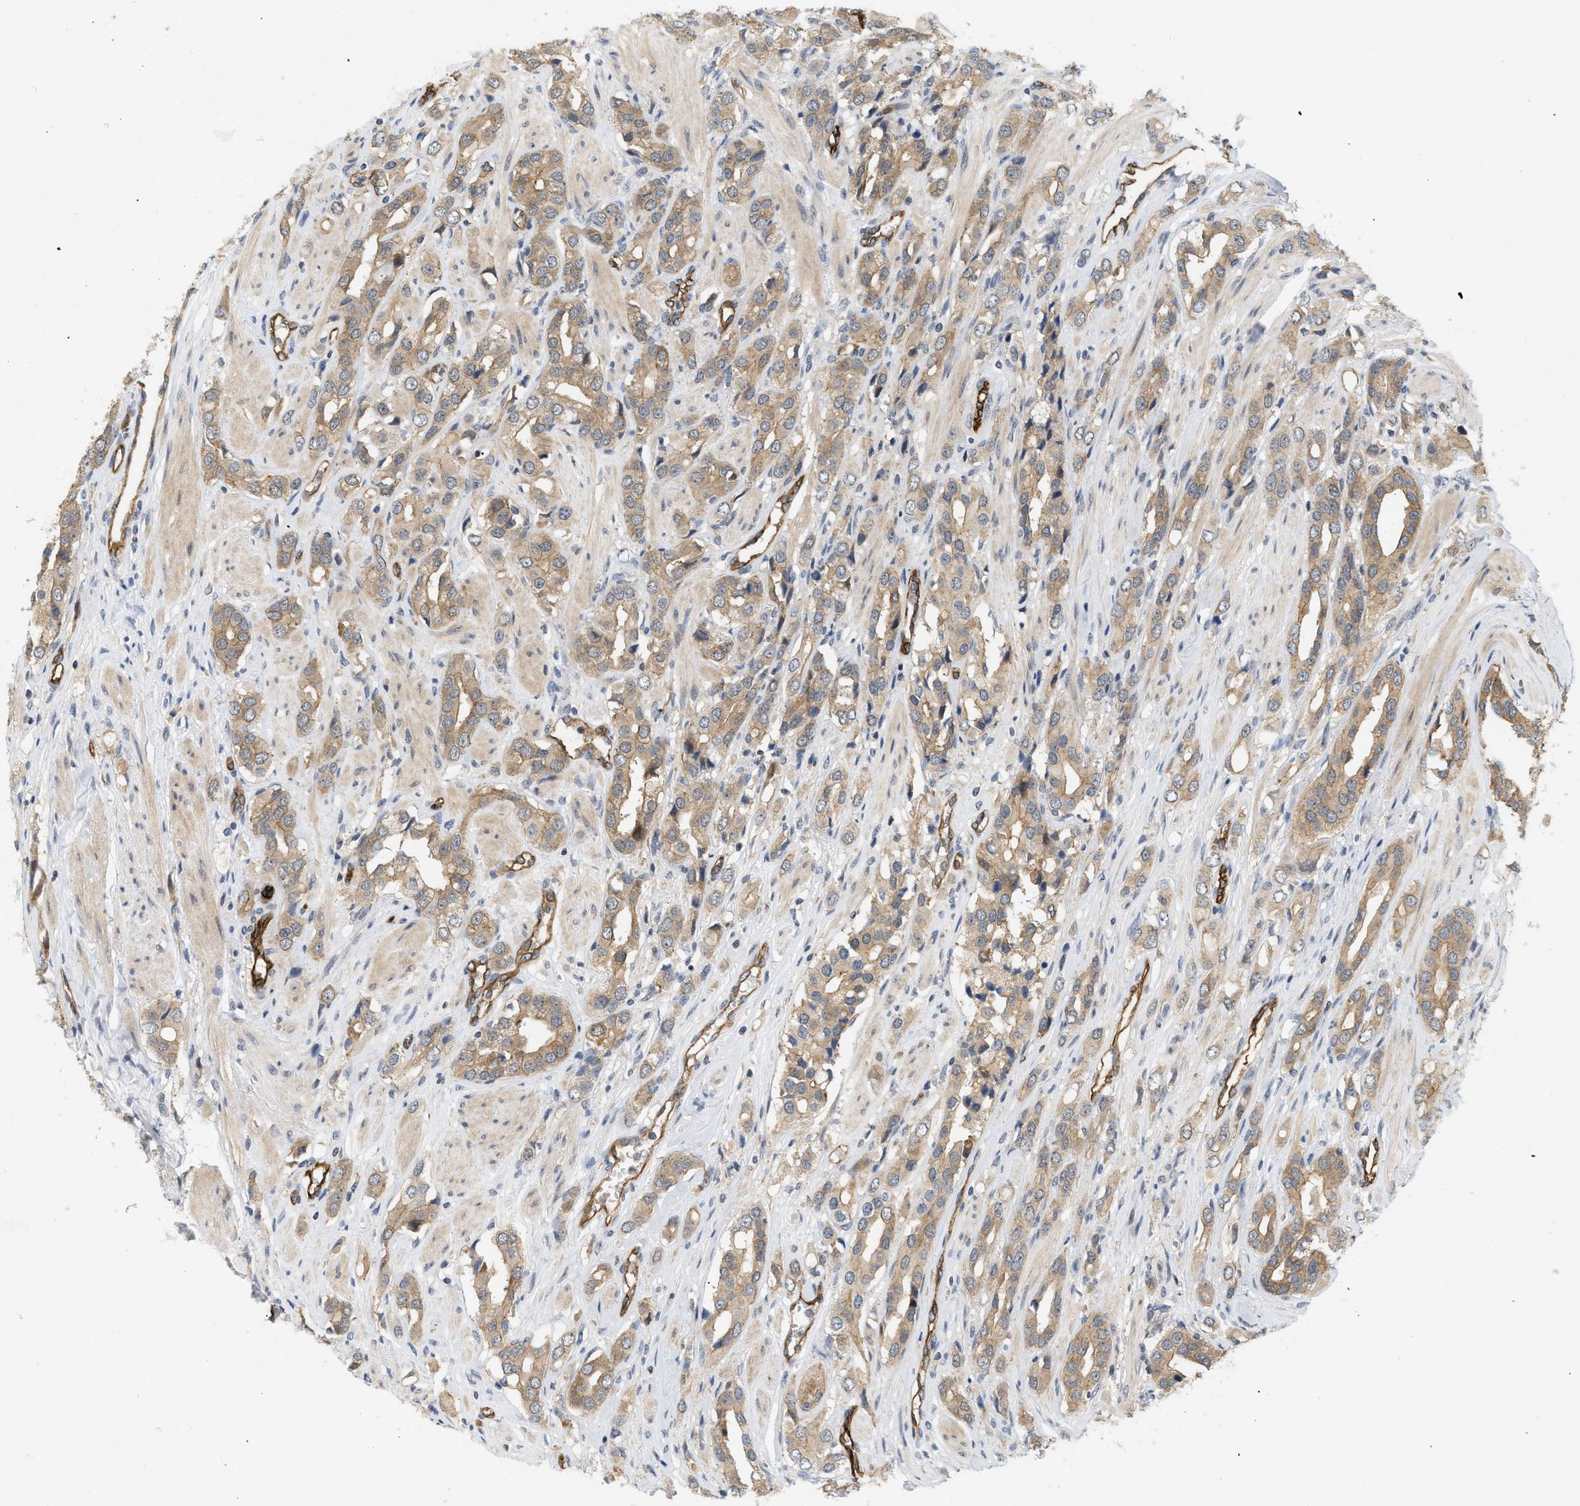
{"staining": {"intensity": "moderate", "quantity": ">75%", "location": "cytoplasmic/membranous"}, "tissue": "prostate cancer", "cell_type": "Tumor cells", "image_type": "cancer", "snomed": [{"axis": "morphology", "description": "Adenocarcinoma, High grade"}, {"axis": "topography", "description": "Prostate"}], "caption": "A brown stain highlights moderate cytoplasmic/membranous staining of a protein in prostate cancer (adenocarcinoma (high-grade)) tumor cells.", "gene": "PALMD", "patient": {"sex": "male", "age": 52}}